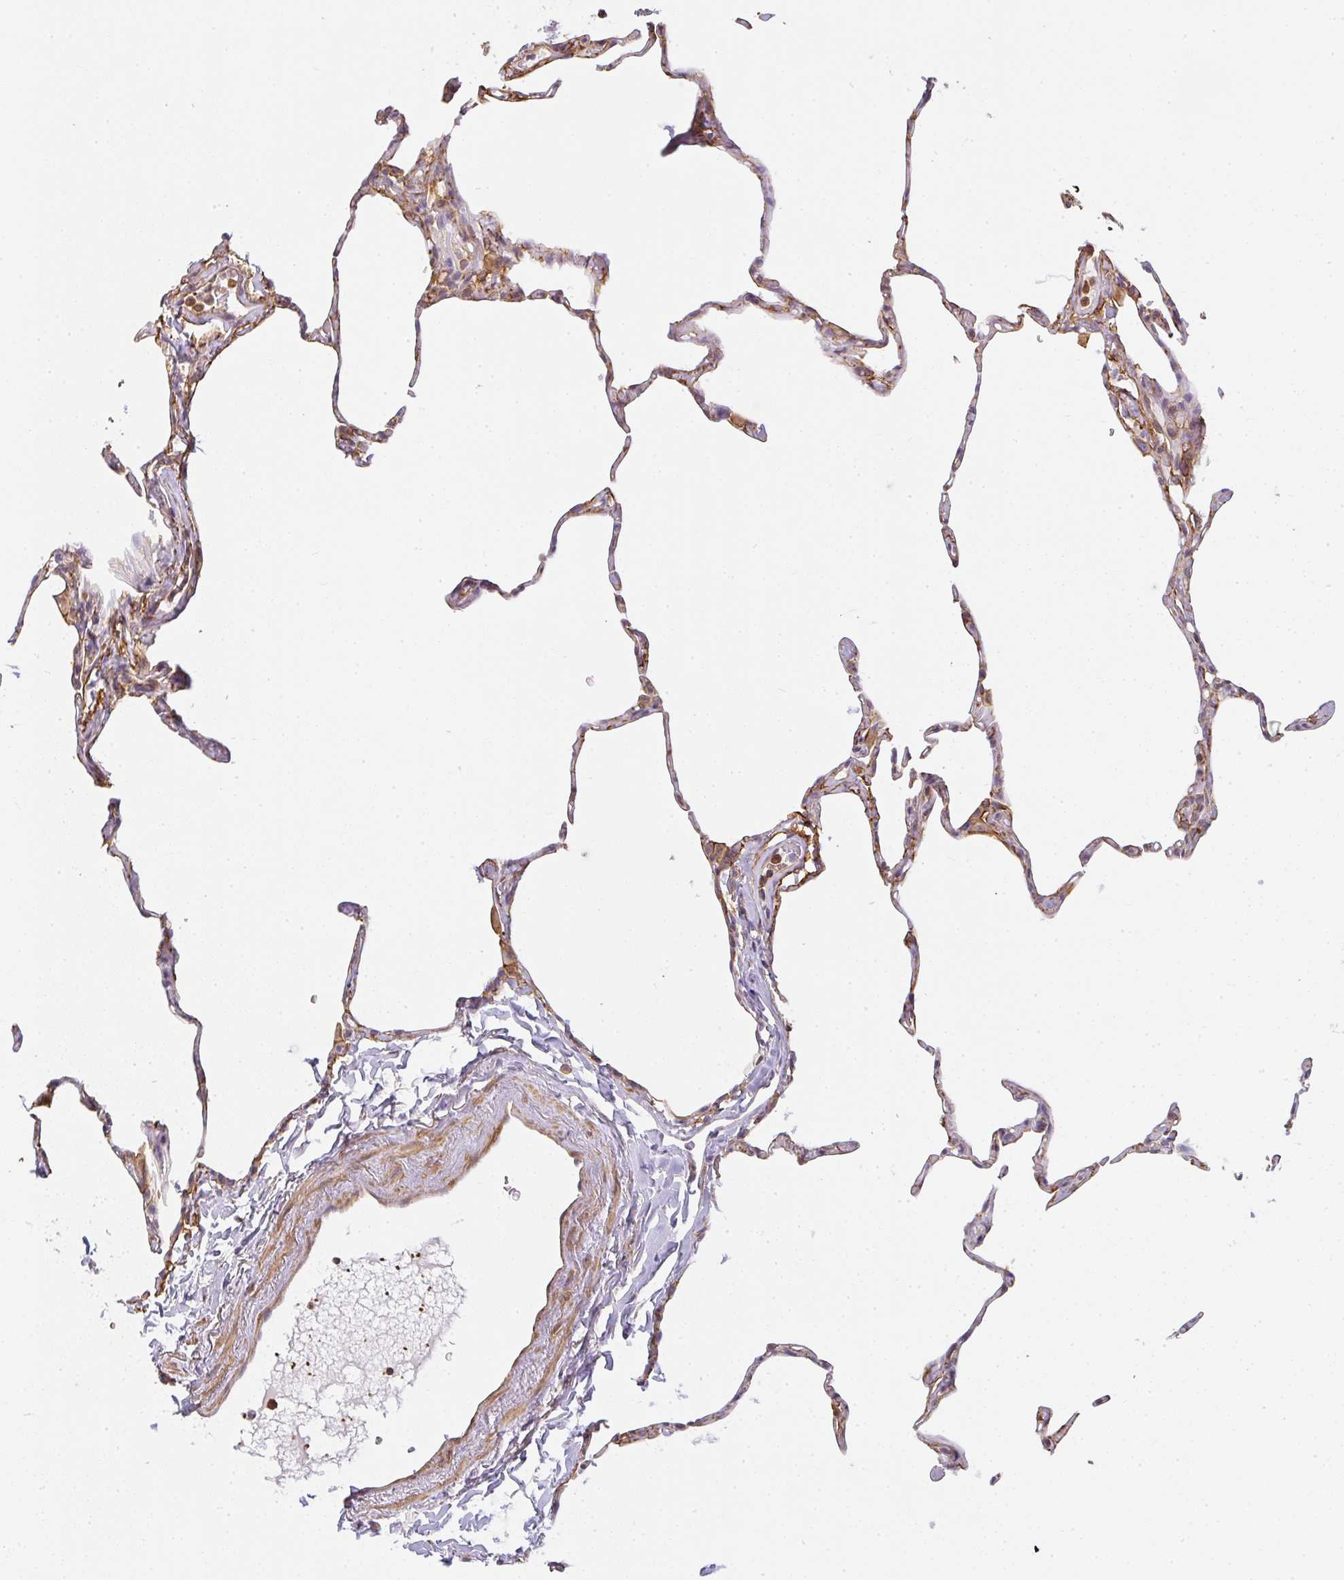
{"staining": {"intensity": "weak", "quantity": "25%-75%", "location": "cytoplasmic/membranous"}, "tissue": "lung", "cell_type": "Alveolar cells", "image_type": "normal", "snomed": [{"axis": "morphology", "description": "Normal tissue, NOS"}, {"axis": "topography", "description": "Lung"}], "caption": "DAB immunohistochemical staining of normal human lung shows weak cytoplasmic/membranous protein staining in about 25%-75% of alveolar cells.", "gene": "SULF1", "patient": {"sex": "male", "age": 65}}